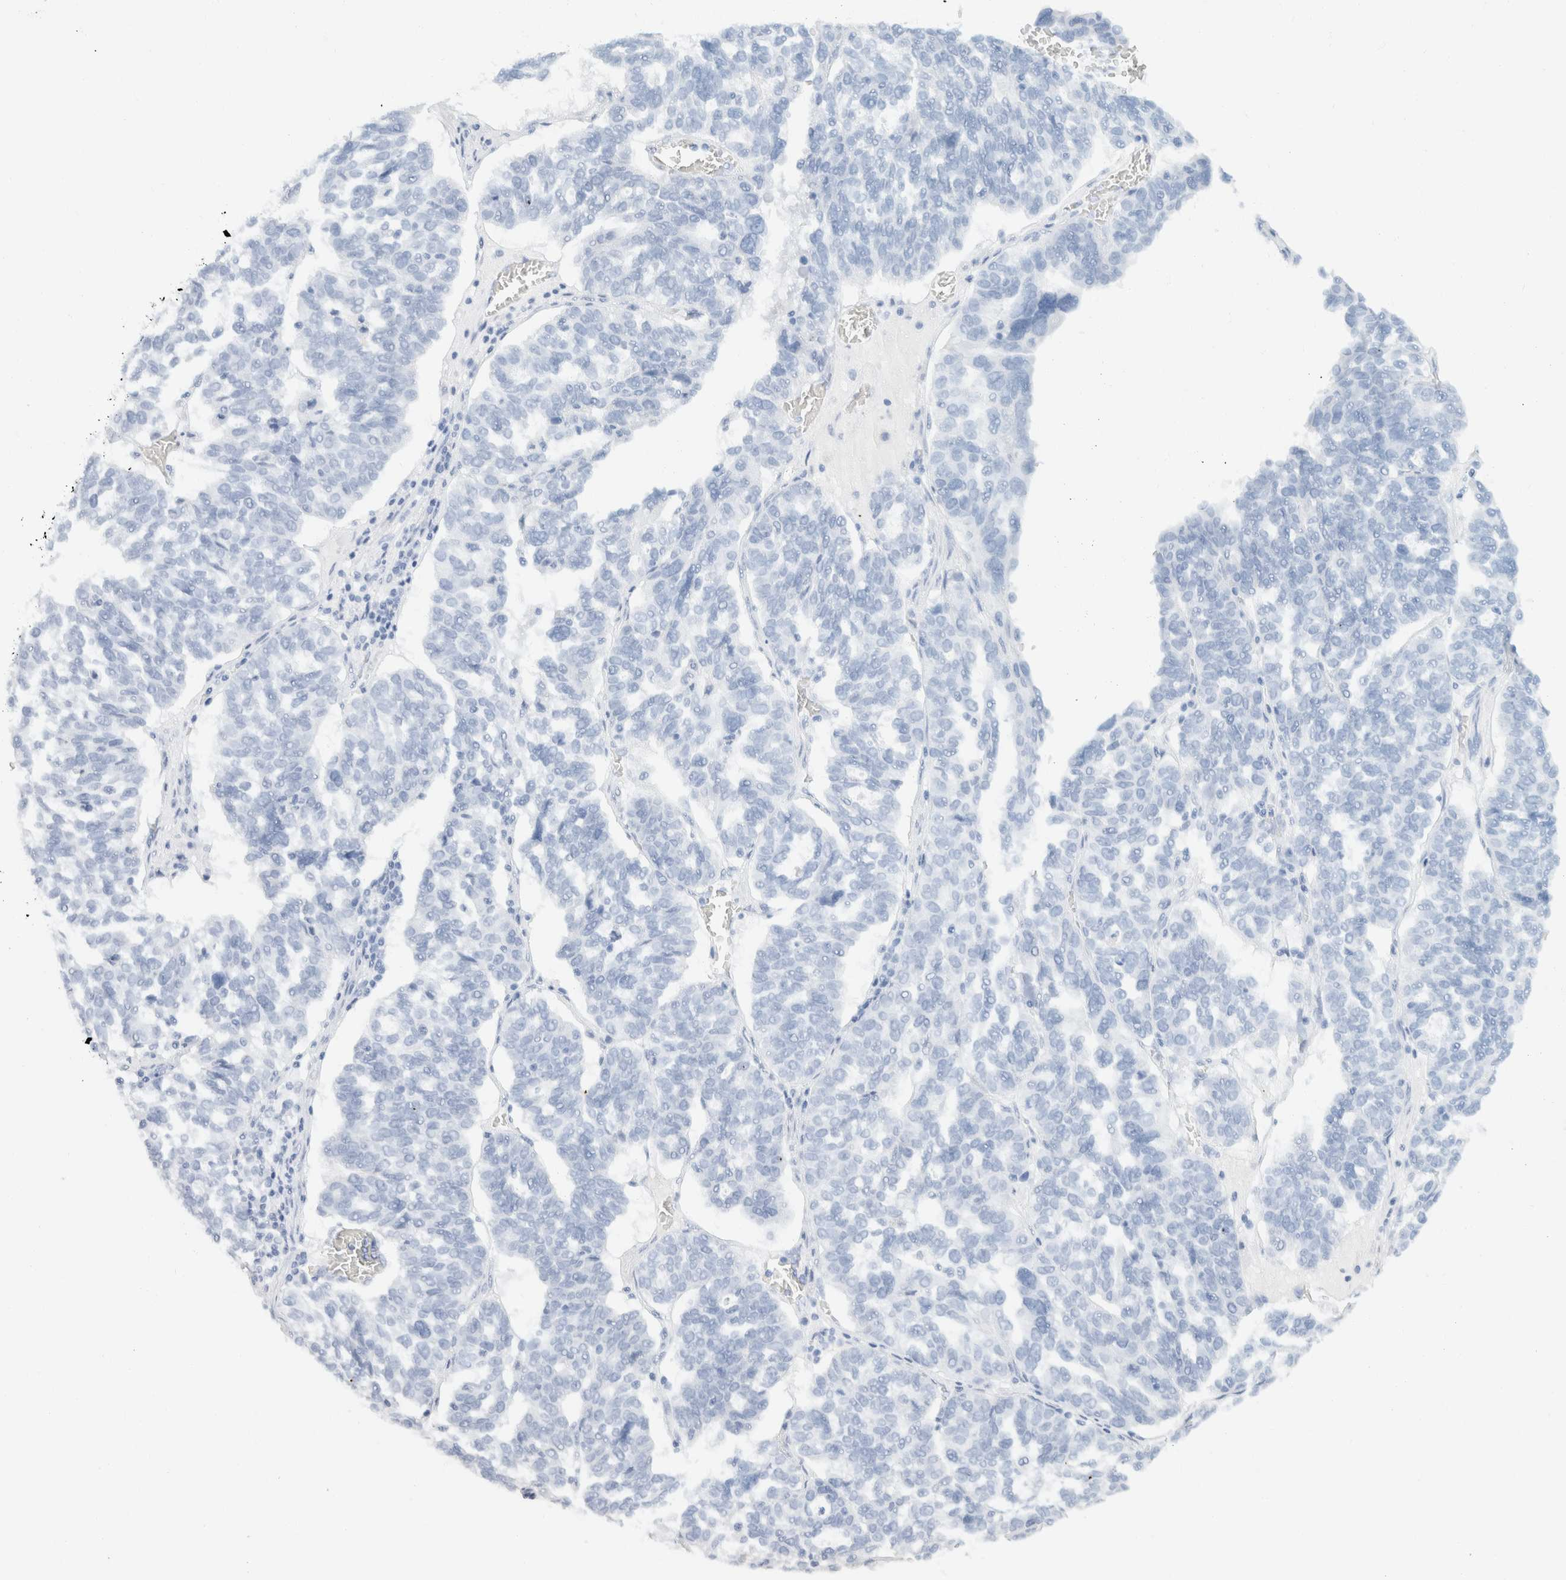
{"staining": {"intensity": "negative", "quantity": "none", "location": "none"}, "tissue": "ovarian cancer", "cell_type": "Tumor cells", "image_type": "cancer", "snomed": [{"axis": "morphology", "description": "Cystadenocarcinoma, serous, NOS"}, {"axis": "topography", "description": "Ovary"}], "caption": "Tumor cells show no significant expression in ovarian serous cystadenocarcinoma.", "gene": "KRT20", "patient": {"sex": "female", "age": 59}}